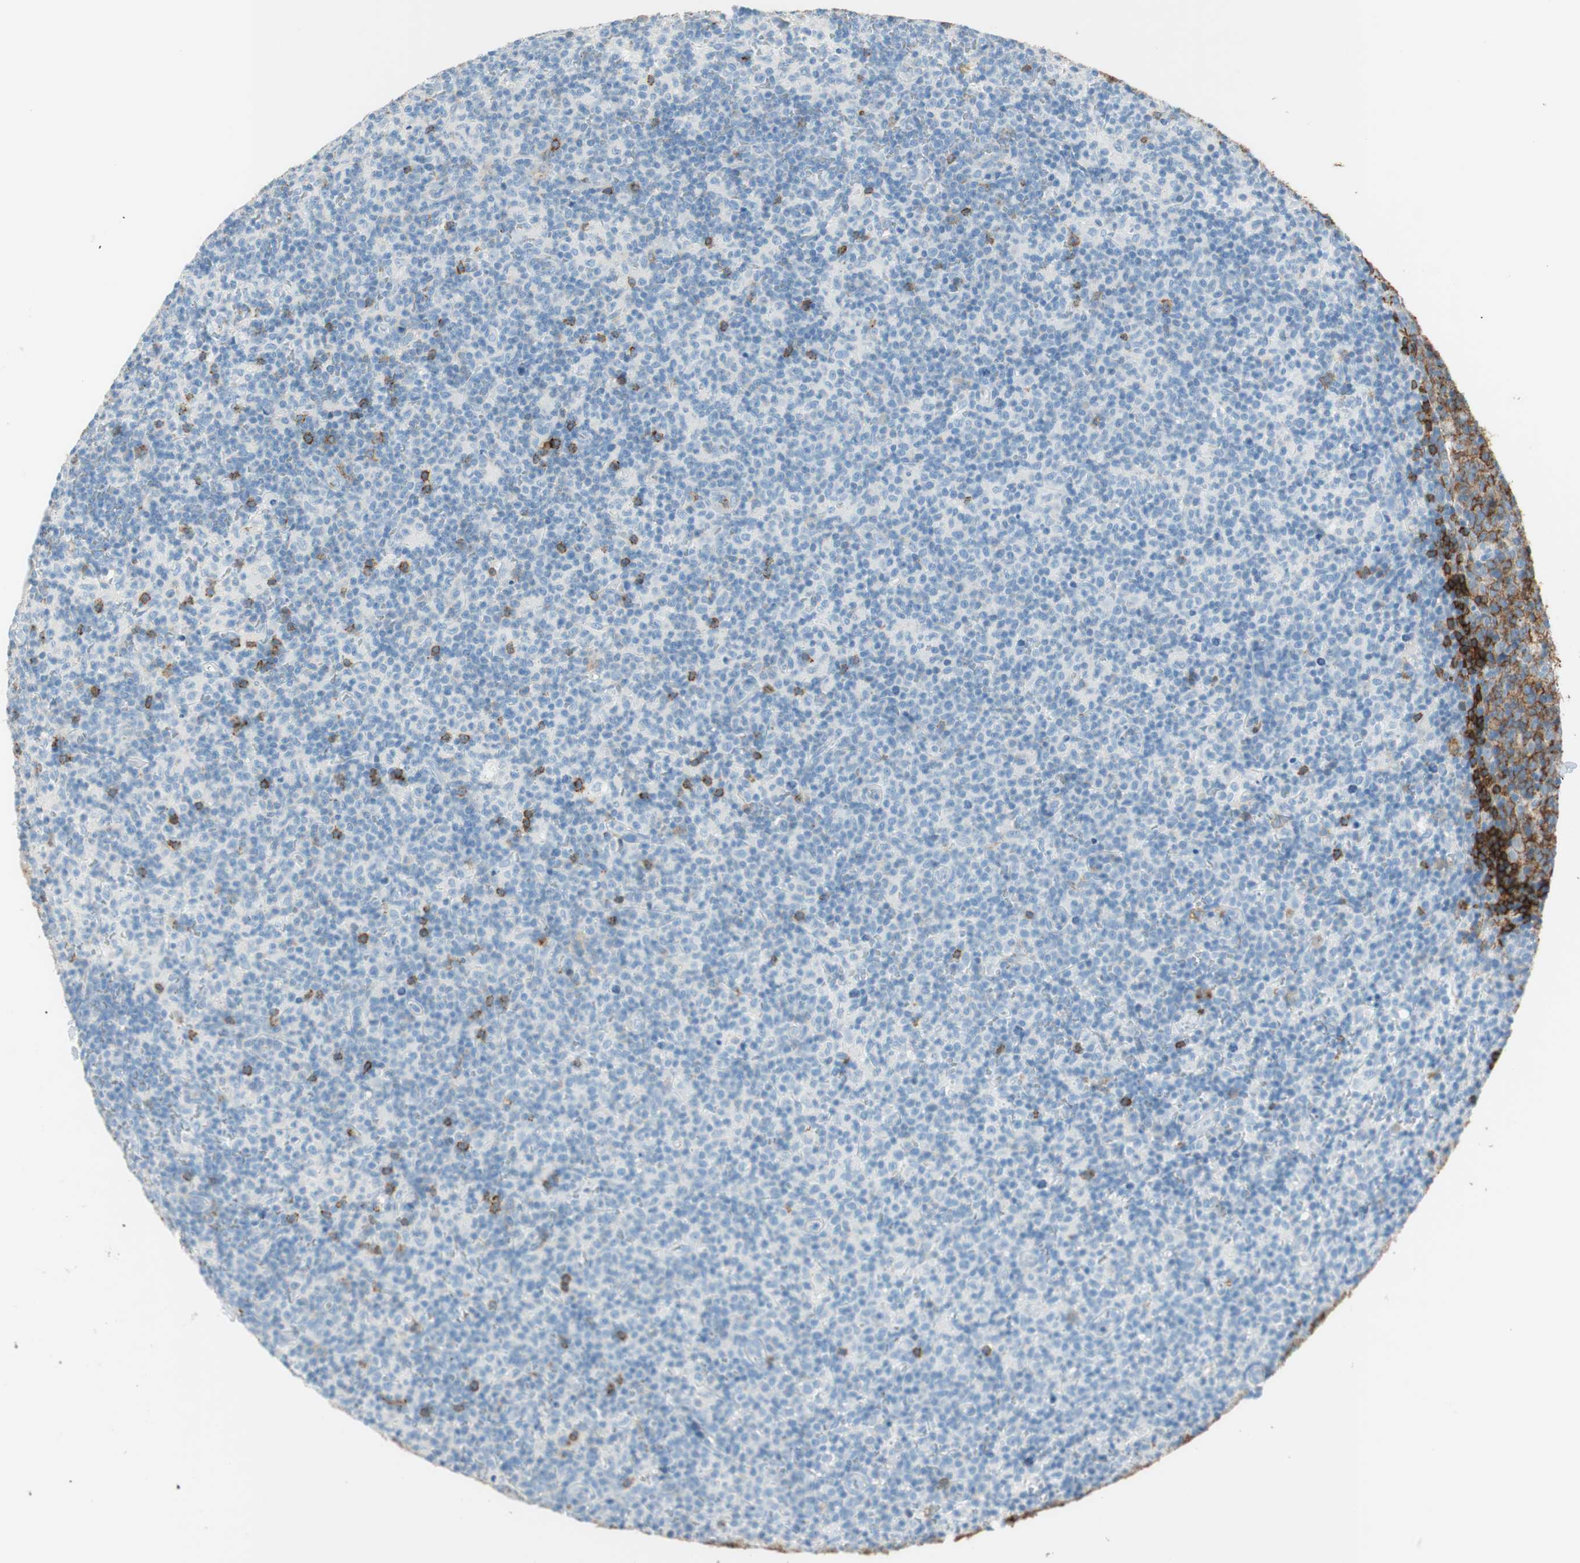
{"staining": {"intensity": "strong", "quantity": ">75%", "location": "cytoplasmic/membranous"}, "tissue": "lymph node", "cell_type": "Germinal center cells", "image_type": "normal", "snomed": [{"axis": "morphology", "description": "Normal tissue, NOS"}, {"axis": "morphology", "description": "Inflammation, NOS"}, {"axis": "topography", "description": "Lymph node"}], "caption": "Immunohistochemistry (IHC) of benign human lymph node shows high levels of strong cytoplasmic/membranous staining in approximately >75% of germinal center cells. (DAB = brown stain, brightfield microscopy at high magnification).", "gene": "TNFRSF13C", "patient": {"sex": "male", "age": 55}}